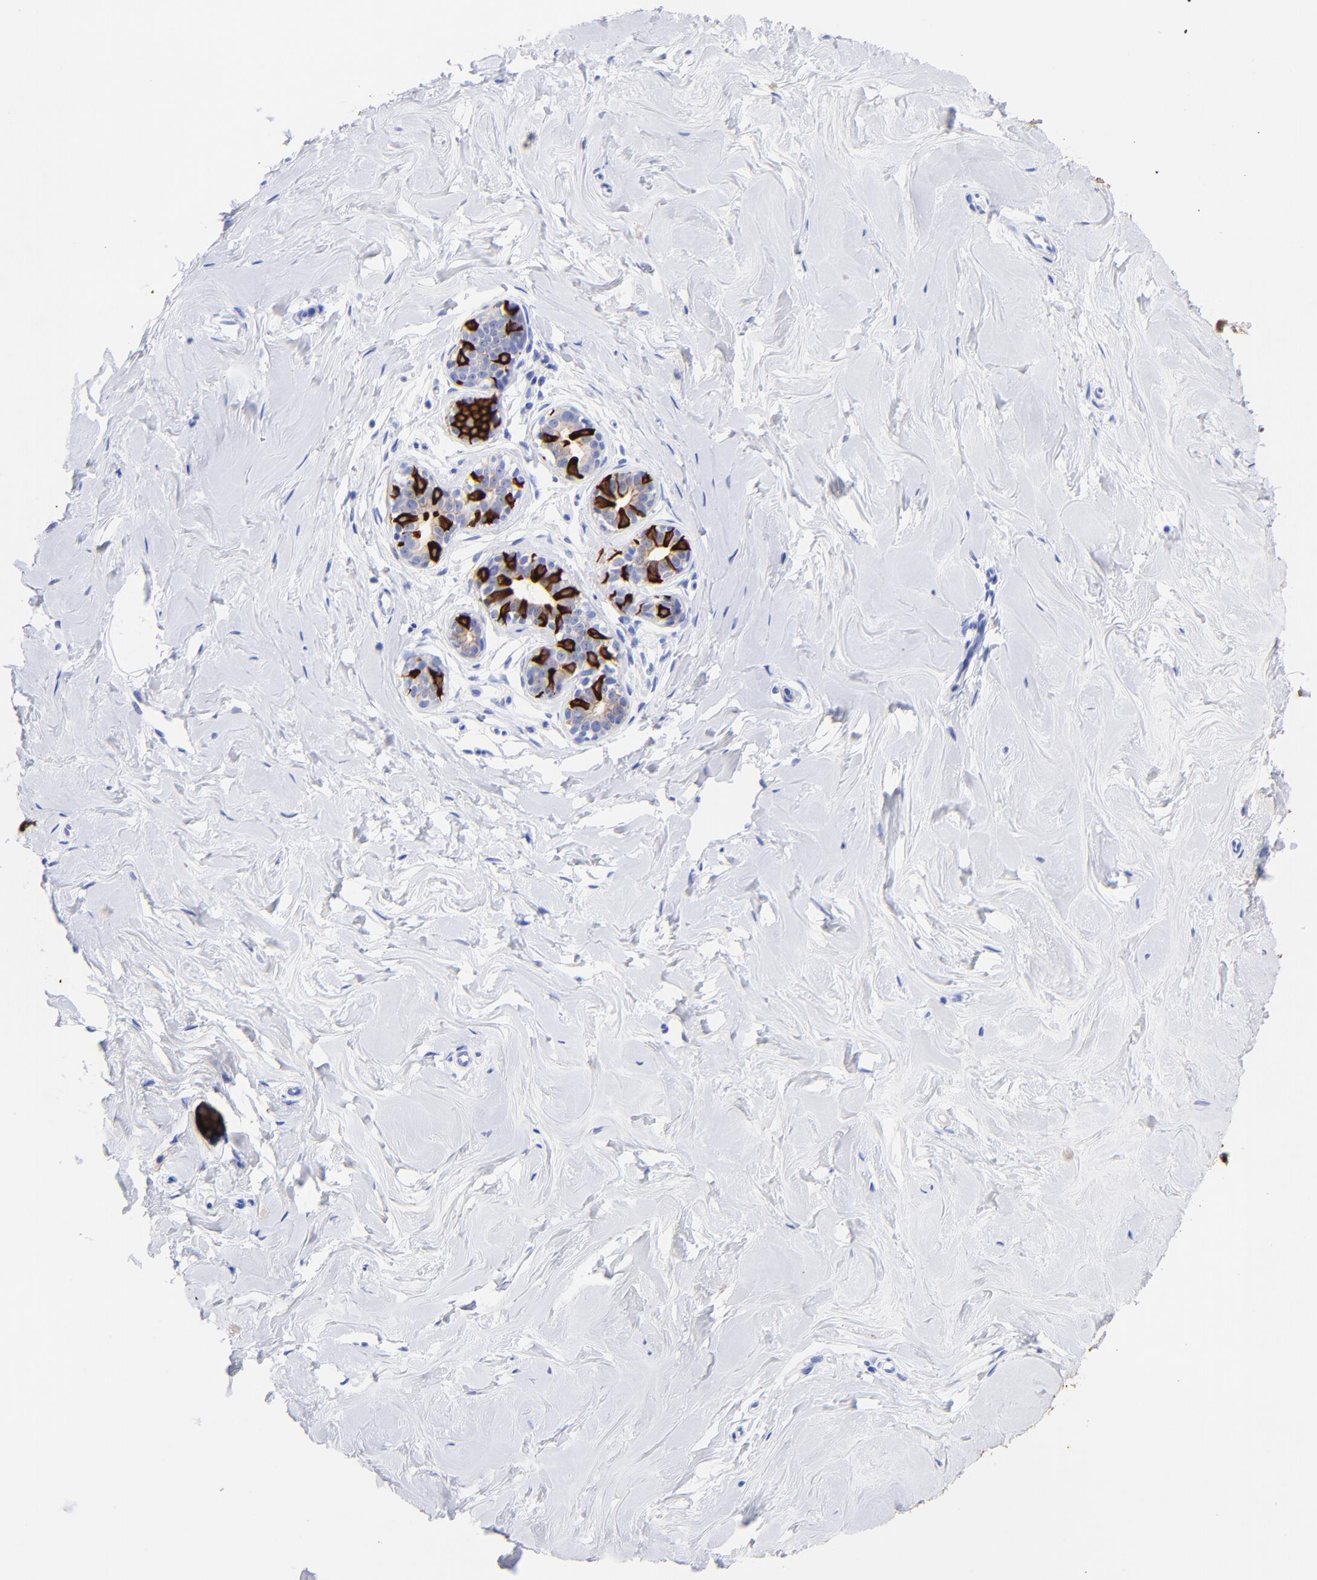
{"staining": {"intensity": "negative", "quantity": "none", "location": "none"}, "tissue": "breast", "cell_type": "Adipocytes", "image_type": "normal", "snomed": [{"axis": "morphology", "description": "Normal tissue, NOS"}, {"axis": "topography", "description": "Breast"}], "caption": "The histopathology image shows no staining of adipocytes in benign breast. (DAB immunohistochemistry (IHC) with hematoxylin counter stain).", "gene": "KRT19", "patient": {"sex": "female", "age": 23}}